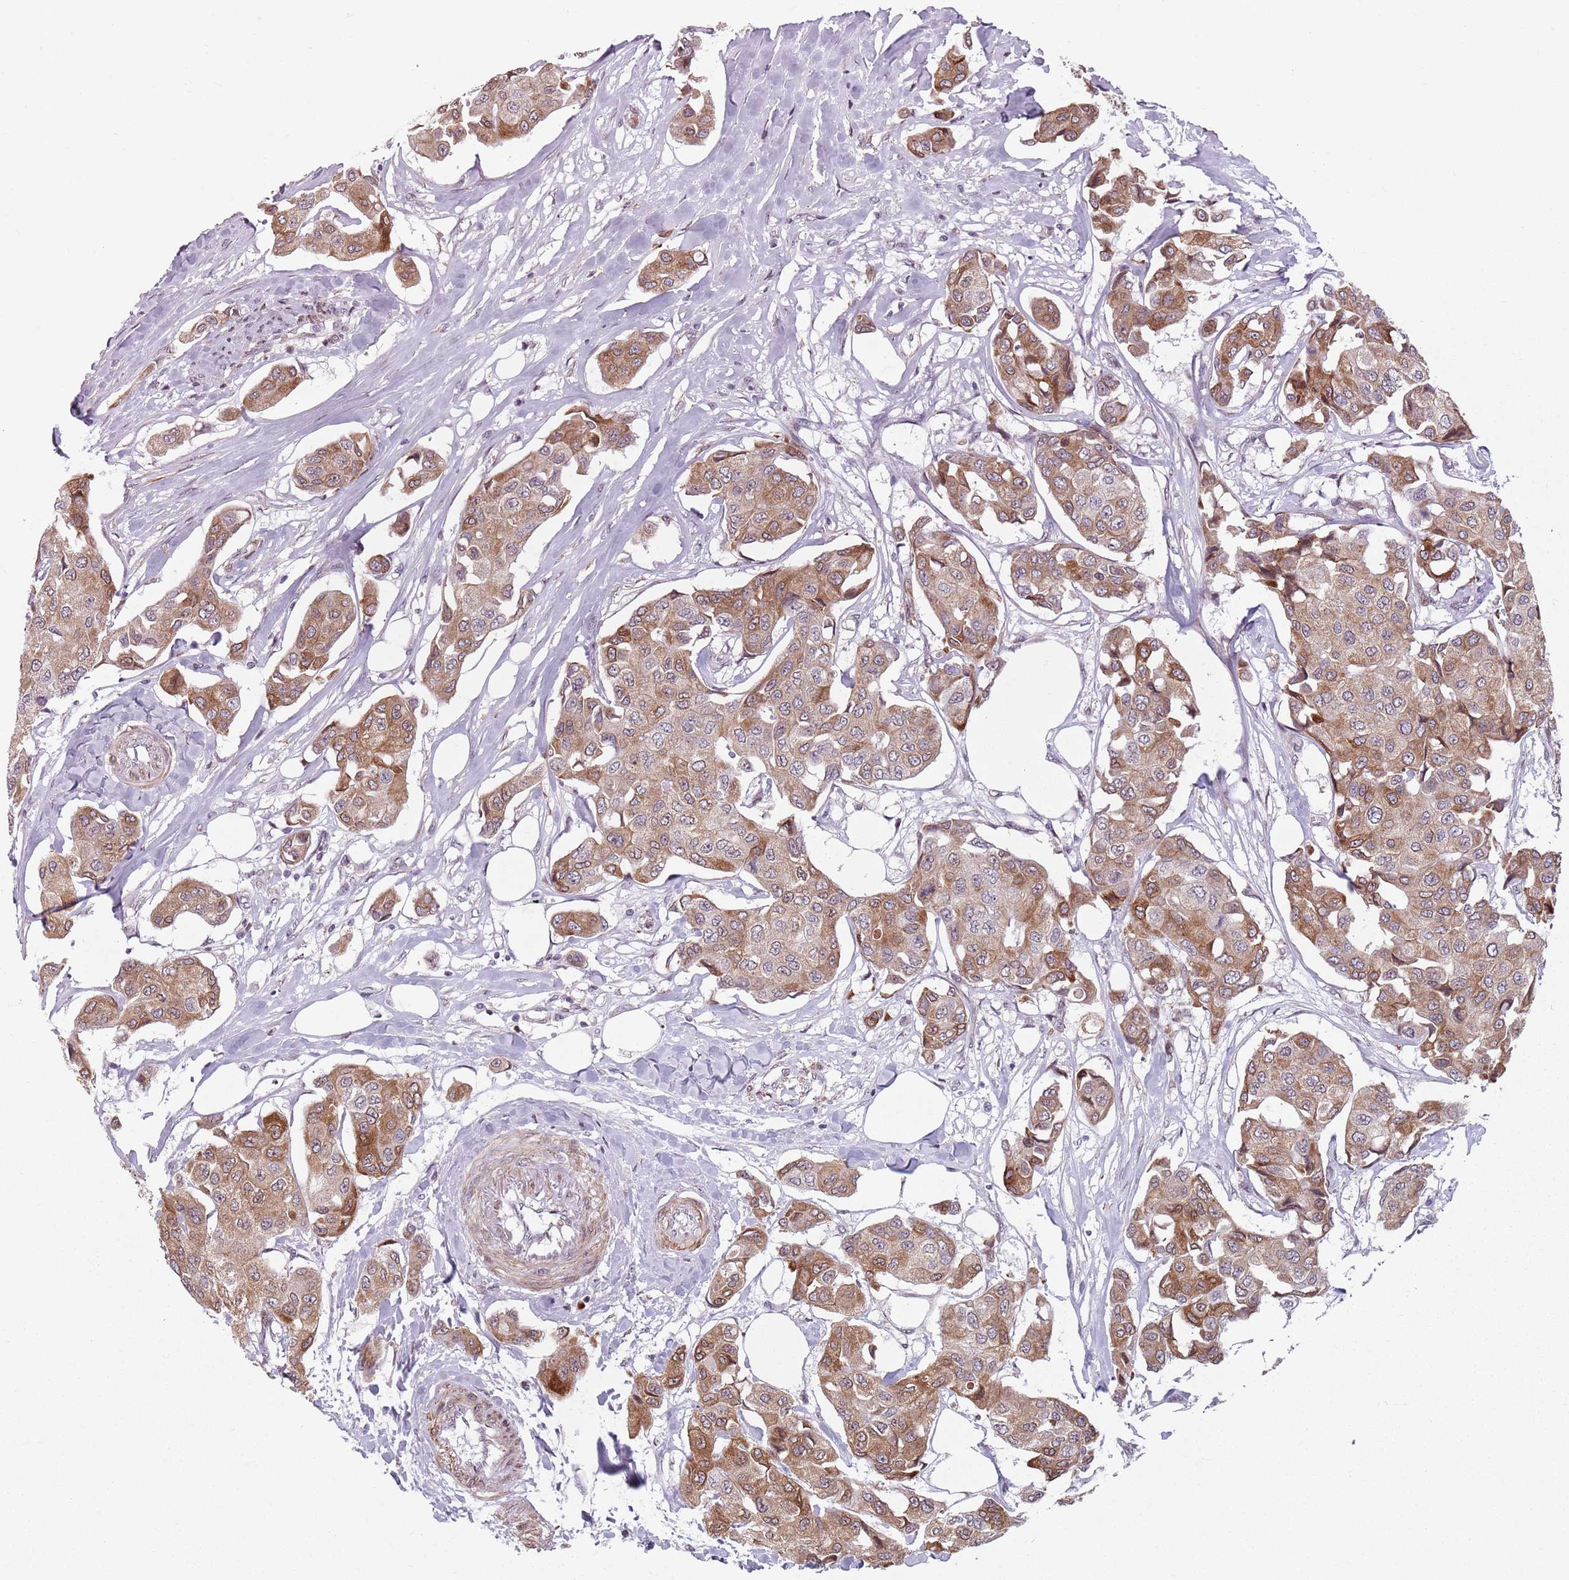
{"staining": {"intensity": "moderate", "quantity": ">75%", "location": "cytoplasmic/membranous"}, "tissue": "breast cancer", "cell_type": "Tumor cells", "image_type": "cancer", "snomed": [{"axis": "morphology", "description": "Duct carcinoma"}, {"axis": "topography", "description": "Breast"}, {"axis": "topography", "description": "Lymph node"}], "caption": "Immunohistochemistry of human invasive ductal carcinoma (breast) exhibits medium levels of moderate cytoplasmic/membranous staining in about >75% of tumor cells. The protein is stained brown, and the nuclei are stained in blue (DAB IHC with brightfield microscopy, high magnification).", "gene": "TMC4", "patient": {"sex": "female", "age": 80}}